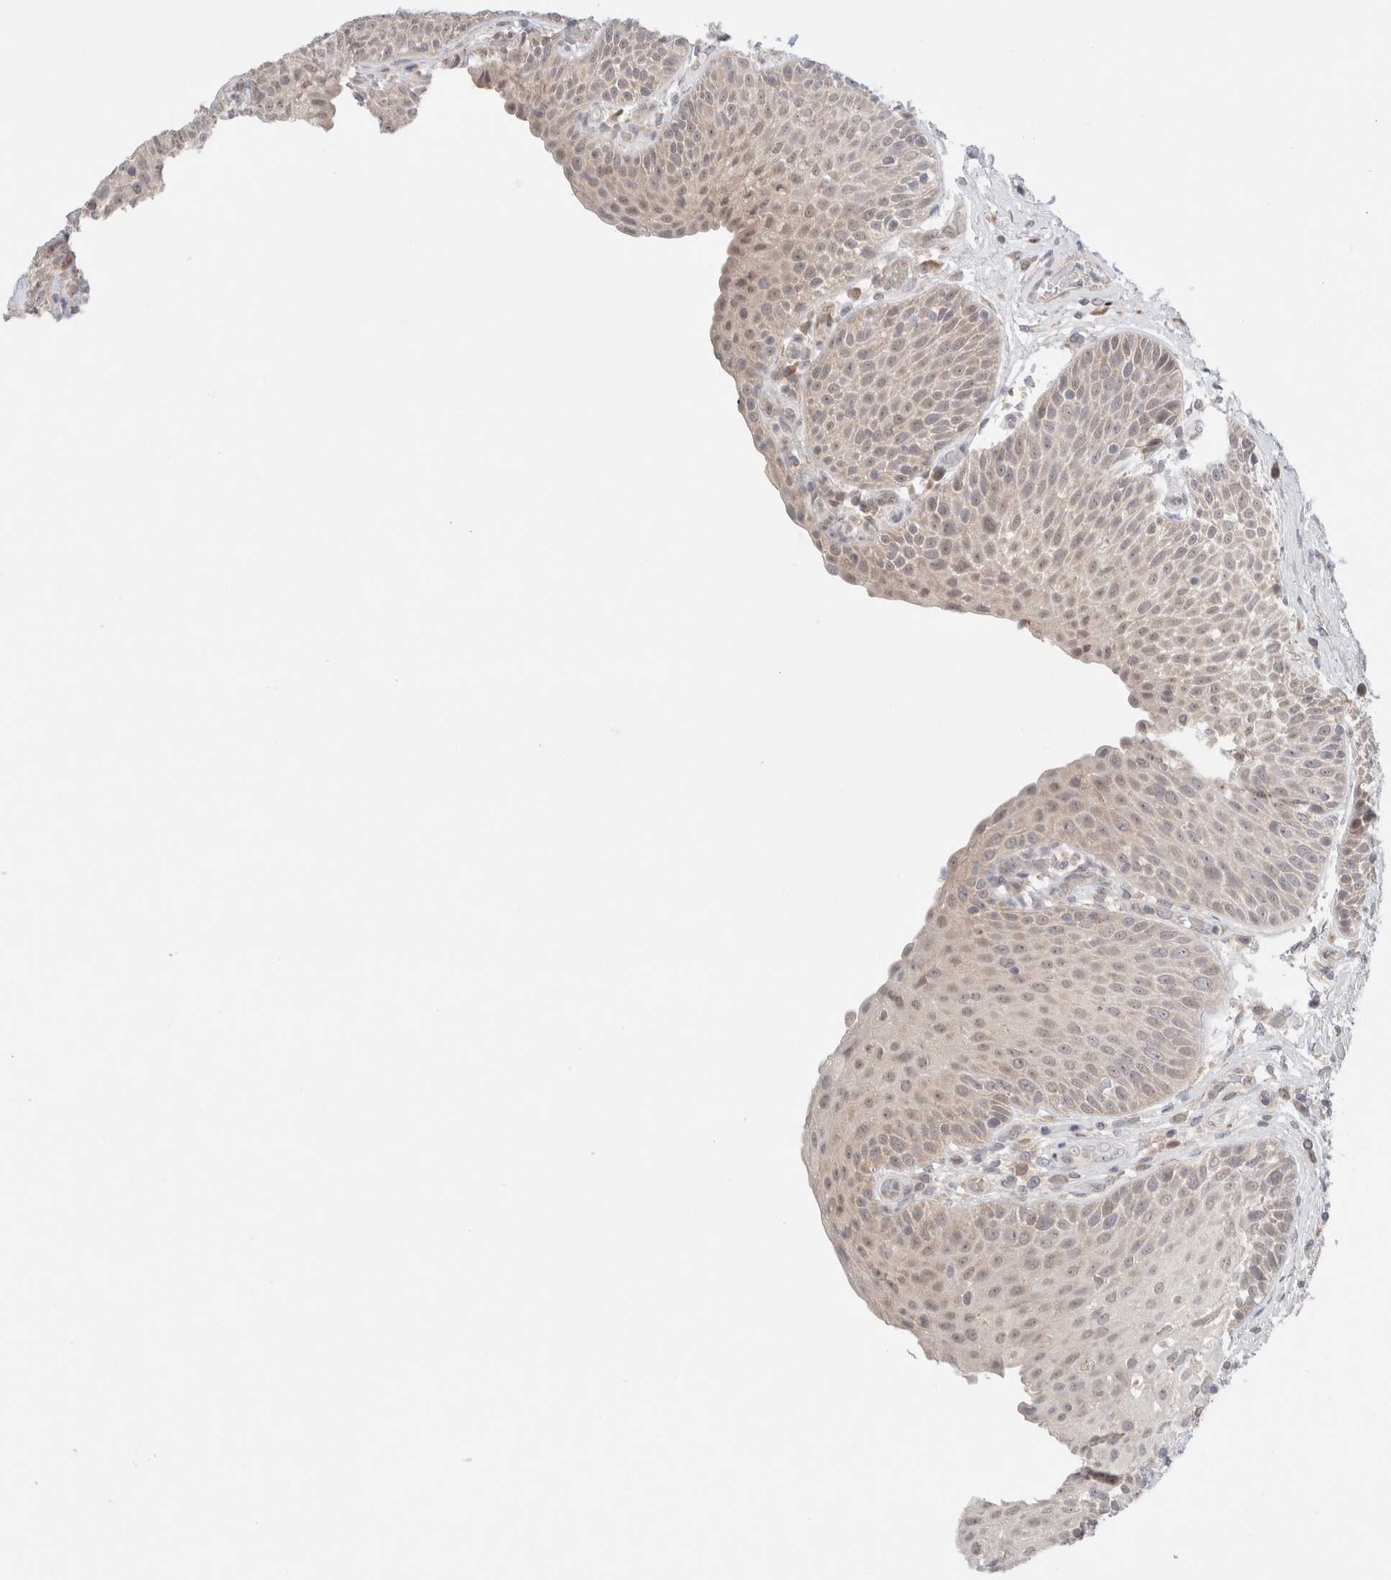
{"staining": {"intensity": "weak", "quantity": ">75%", "location": "cytoplasmic/membranous,nuclear"}, "tissue": "urinary bladder", "cell_type": "Urothelial cells", "image_type": "normal", "snomed": [{"axis": "morphology", "description": "Normal tissue, NOS"}, {"axis": "topography", "description": "Urinary bladder"}], "caption": "IHC micrograph of benign urinary bladder: human urinary bladder stained using IHC exhibits low levels of weak protein expression localized specifically in the cytoplasmic/membranous,nuclear of urothelial cells, appearing as a cytoplasmic/membranous,nuclear brown color.", "gene": "ERI3", "patient": {"sex": "female", "age": 62}}